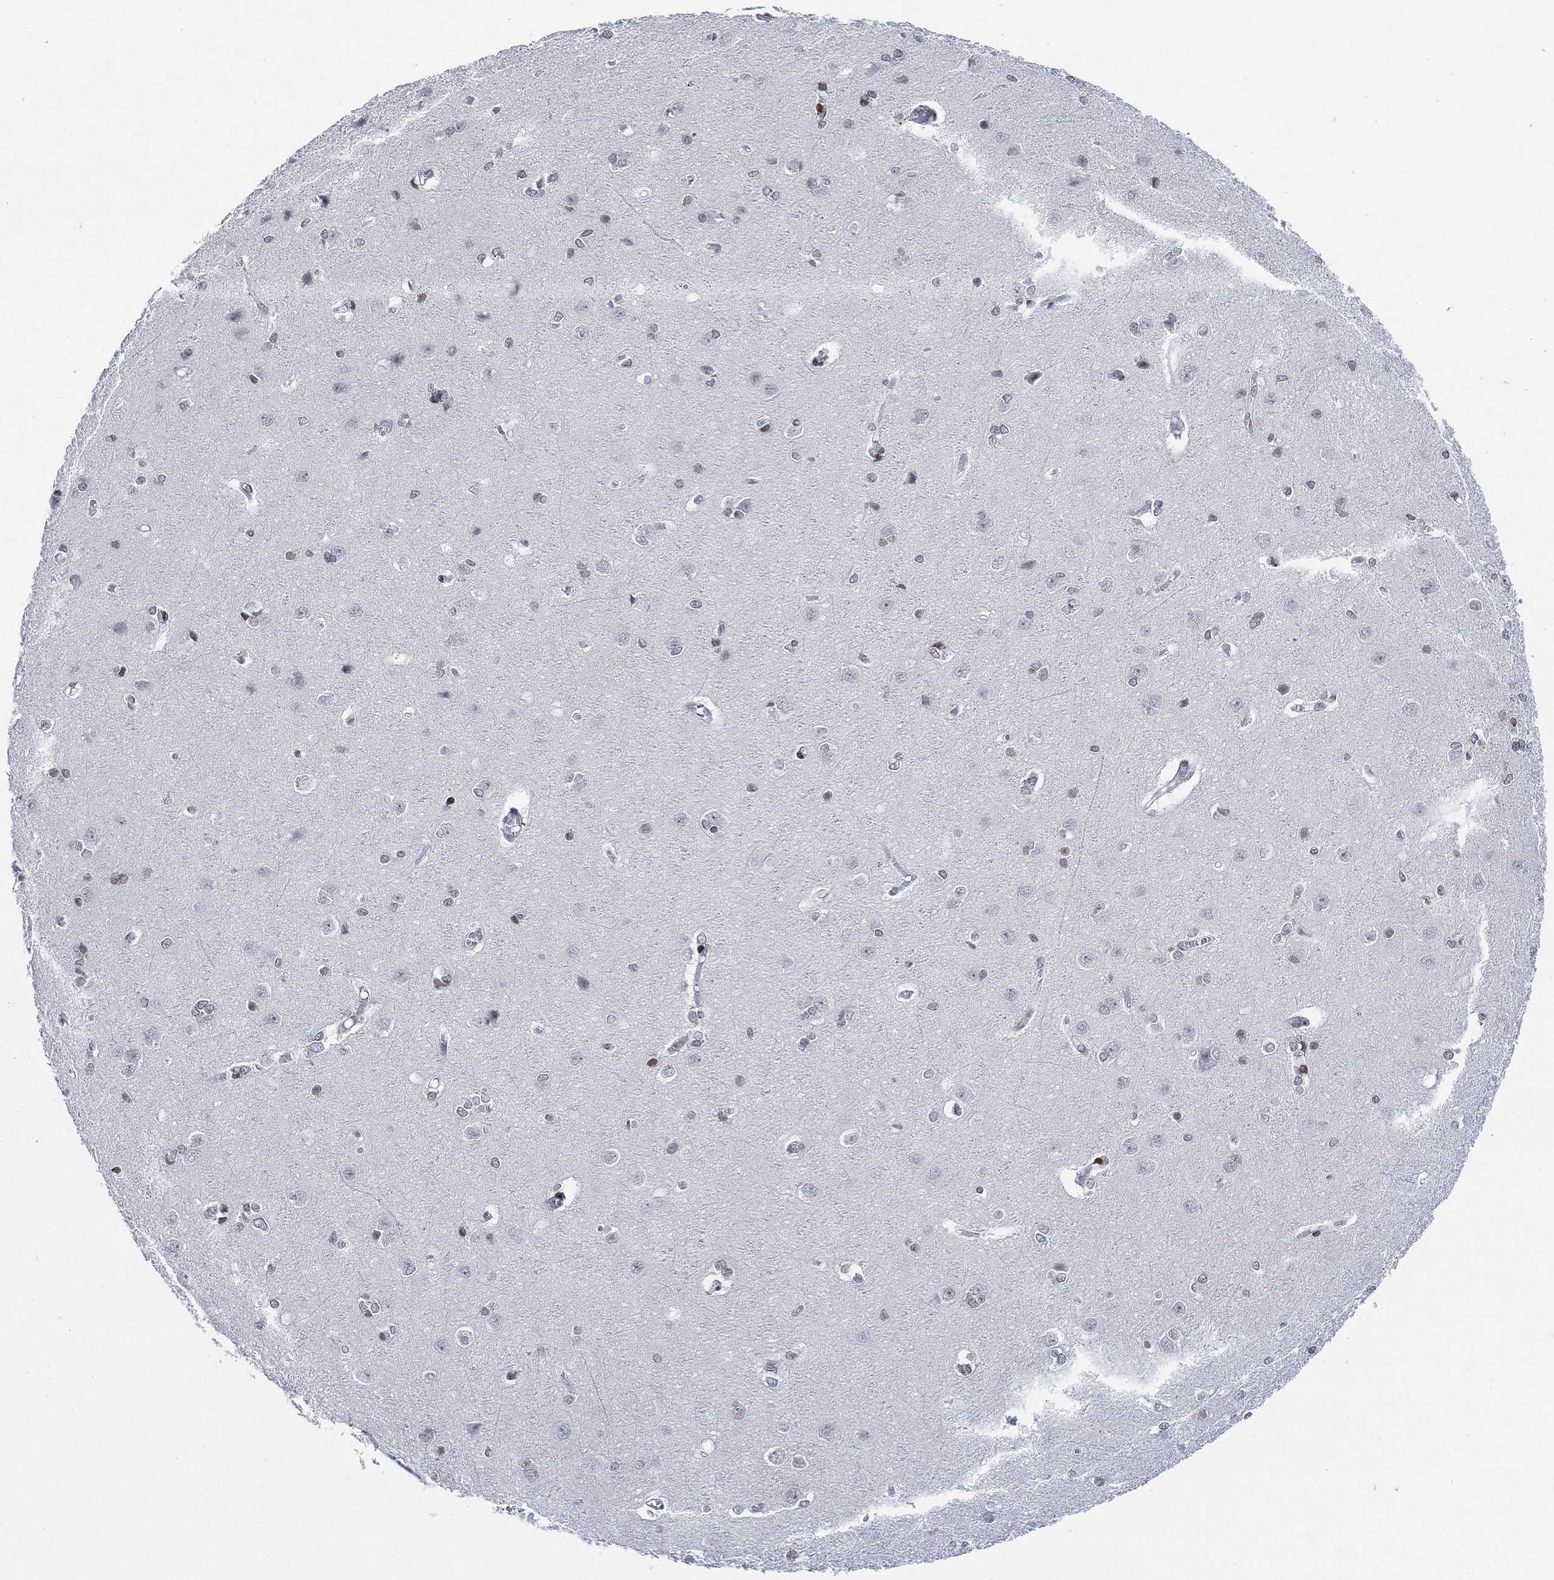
{"staining": {"intensity": "negative", "quantity": "none", "location": "none"}, "tissue": "cerebral cortex", "cell_type": "Endothelial cells", "image_type": "normal", "snomed": [{"axis": "morphology", "description": "Normal tissue, NOS"}, {"axis": "topography", "description": "Cerebral cortex"}], "caption": "This micrograph is of normal cerebral cortex stained with immunohistochemistry to label a protein in brown with the nuclei are counter-stained blue. There is no staining in endothelial cells. The staining was performed using DAB to visualize the protein expression in brown, while the nuclei were stained in blue with hematoxylin (Magnification: 20x).", "gene": "ABHD14A", "patient": {"sex": "male", "age": 37}}